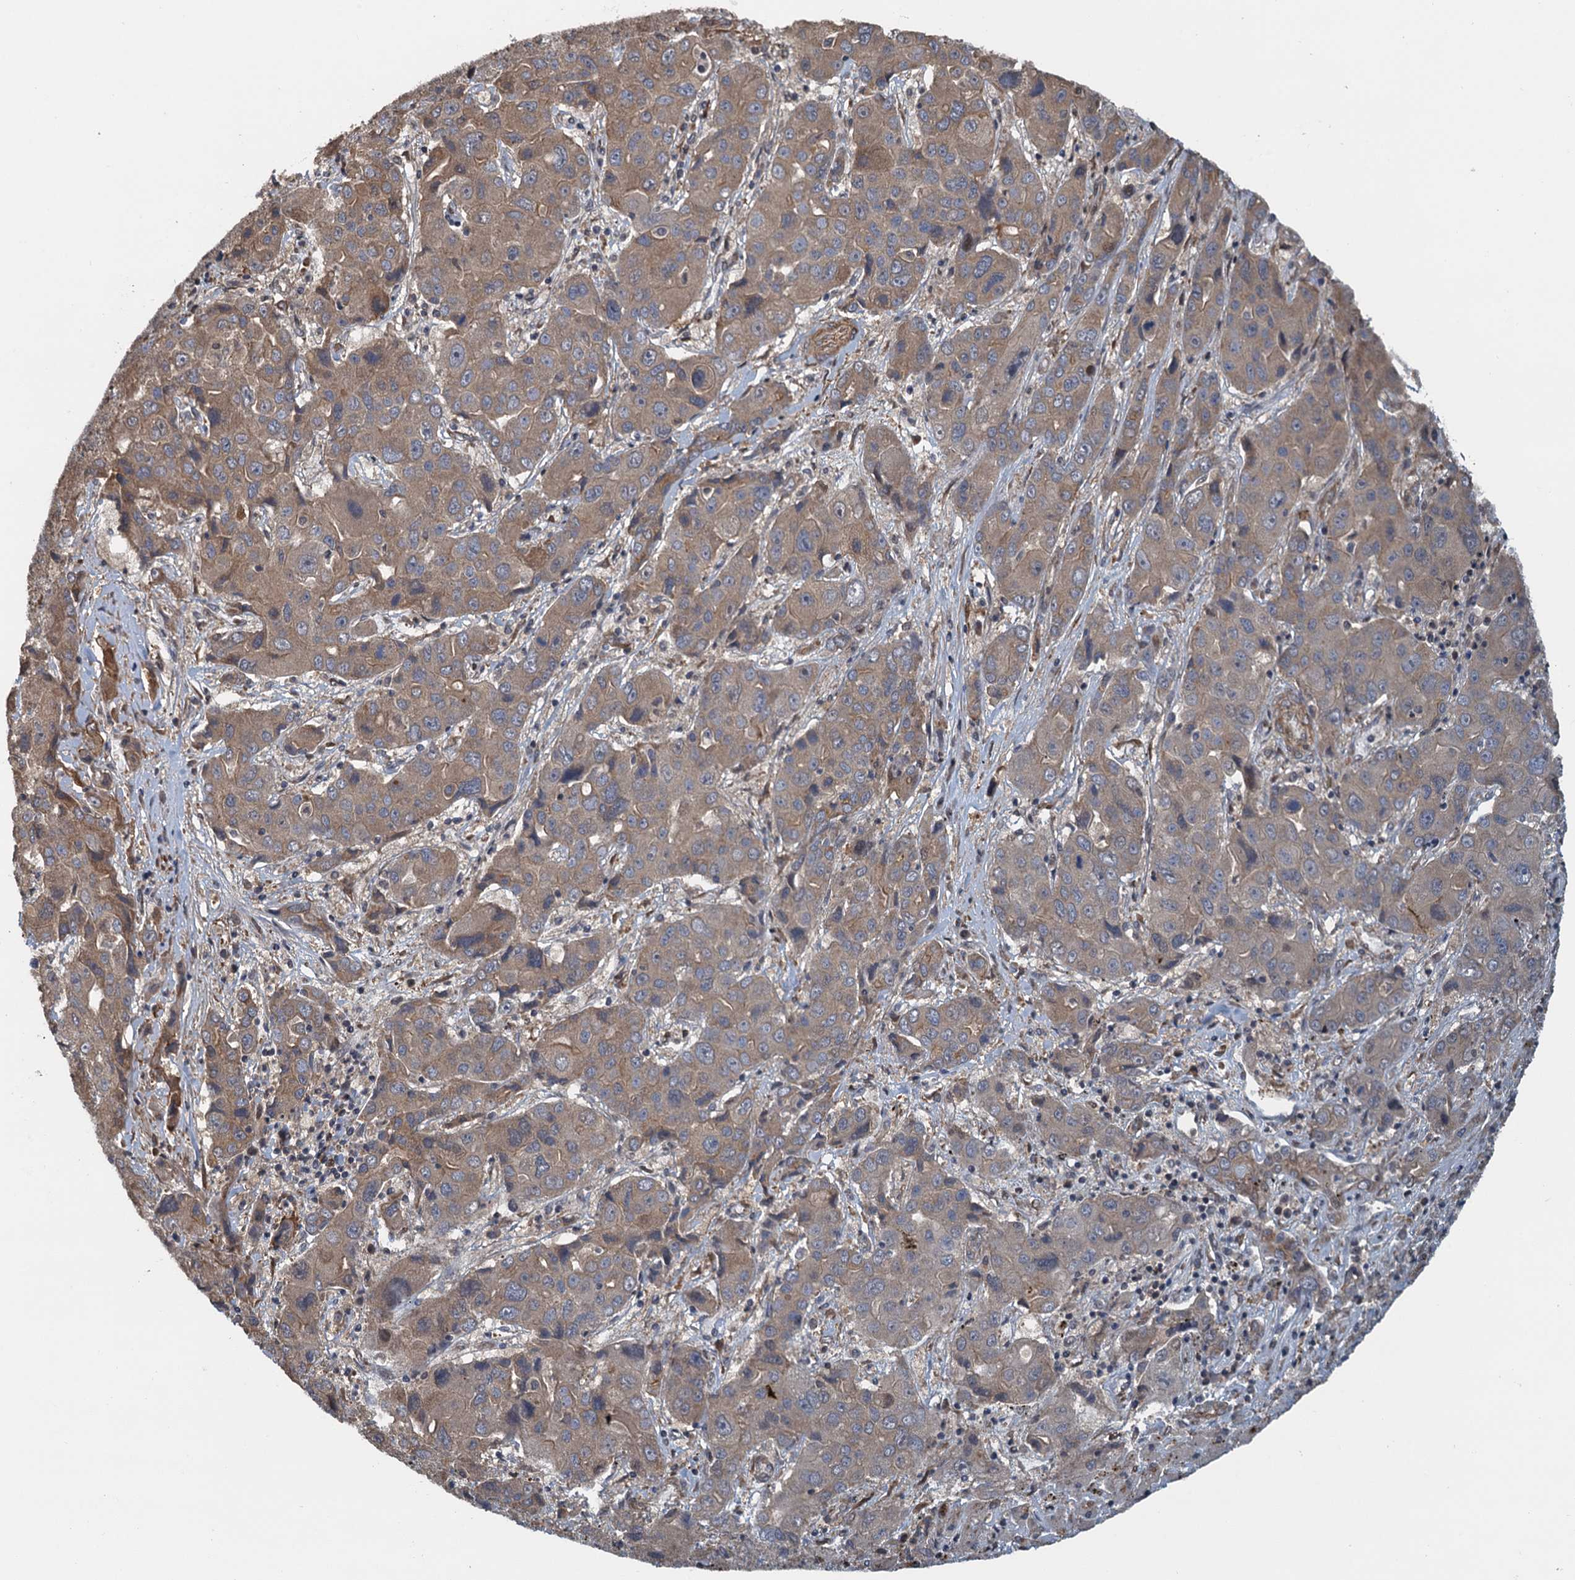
{"staining": {"intensity": "moderate", "quantity": ">75%", "location": "cytoplasmic/membranous"}, "tissue": "liver cancer", "cell_type": "Tumor cells", "image_type": "cancer", "snomed": [{"axis": "morphology", "description": "Cholangiocarcinoma"}, {"axis": "topography", "description": "Liver"}], "caption": "IHC micrograph of neoplastic tissue: human cholangiocarcinoma (liver) stained using immunohistochemistry (IHC) reveals medium levels of moderate protein expression localized specifically in the cytoplasmic/membranous of tumor cells, appearing as a cytoplasmic/membranous brown color.", "gene": "MEAK7", "patient": {"sex": "male", "age": 67}}